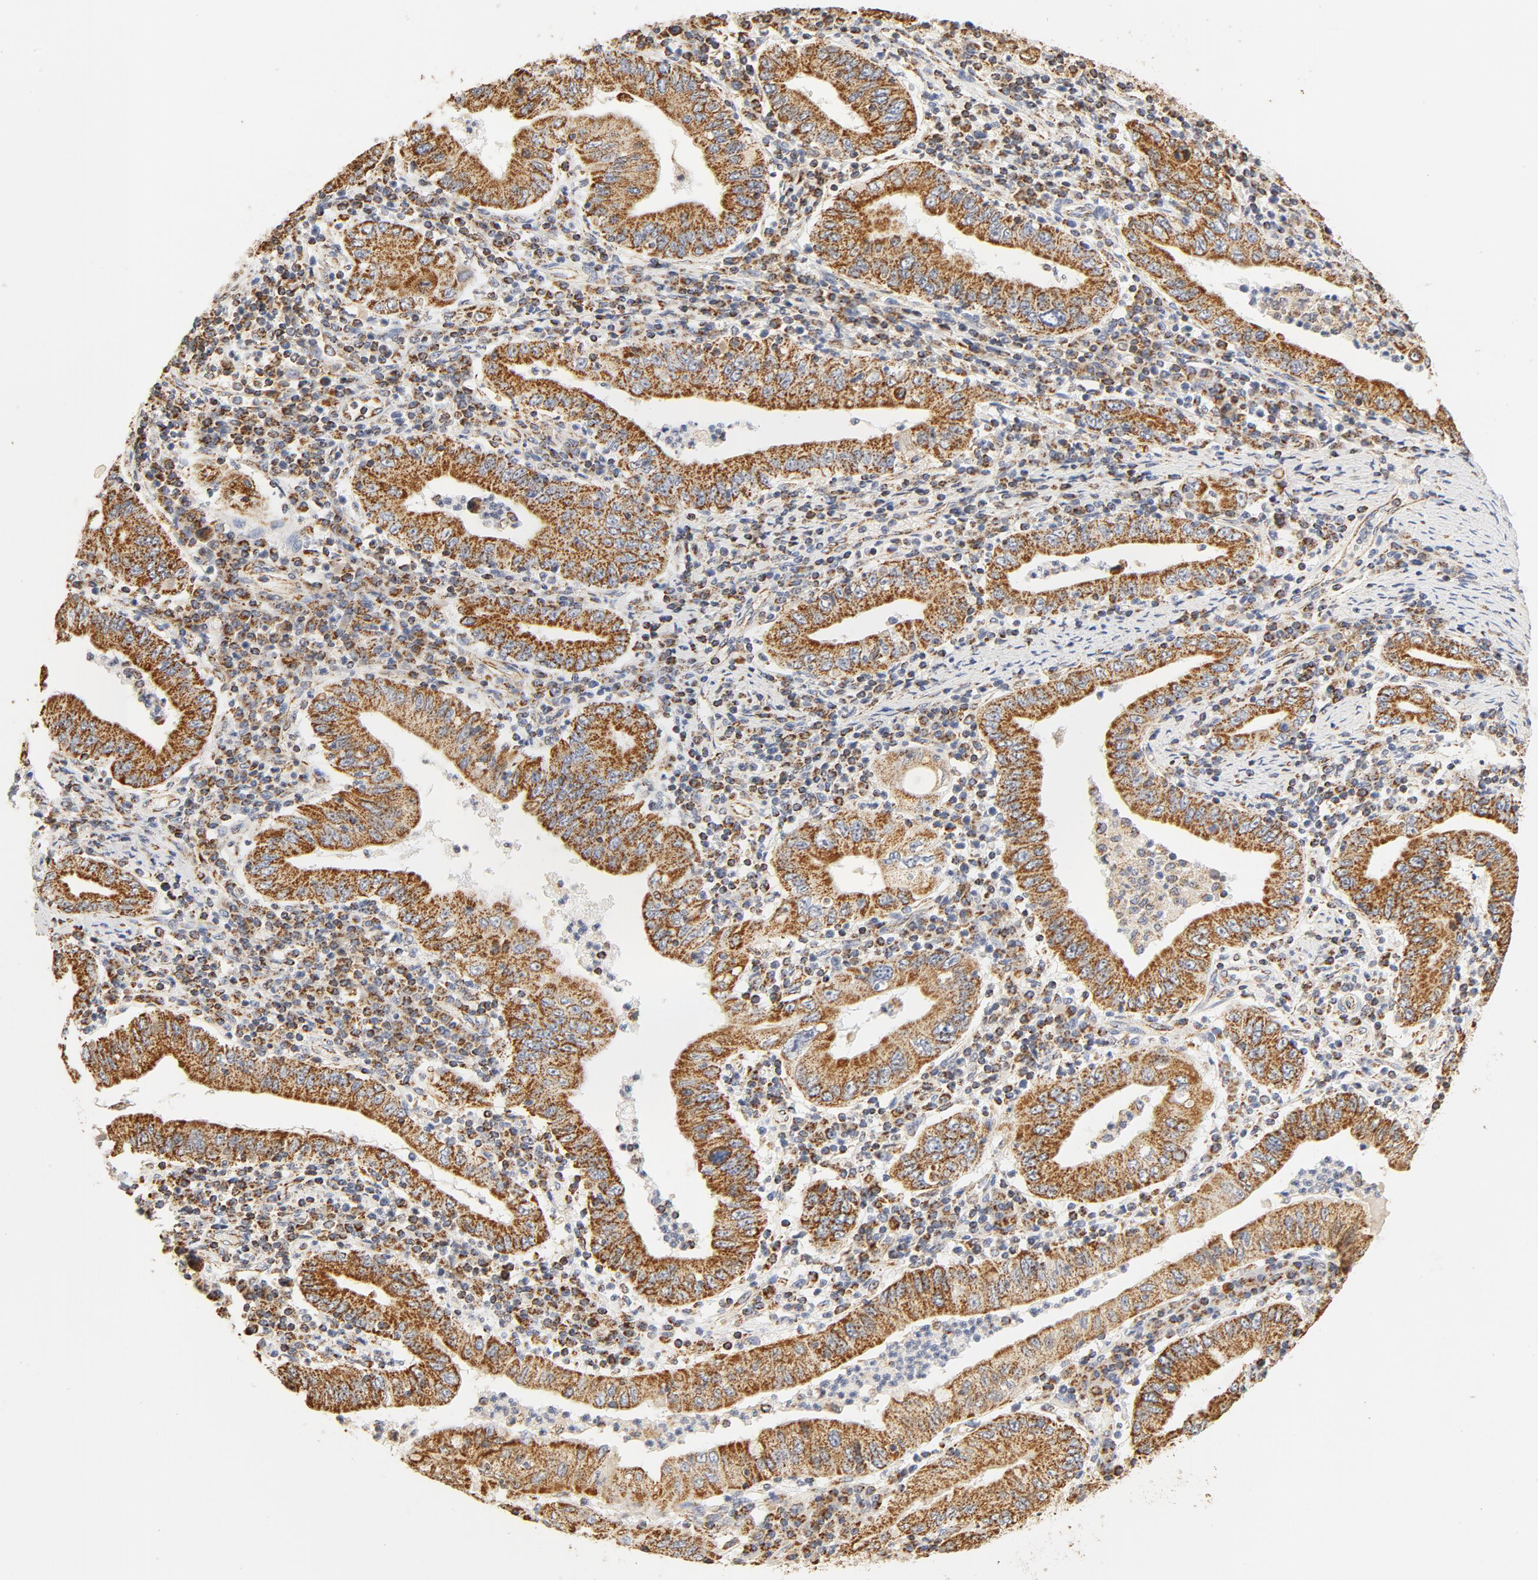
{"staining": {"intensity": "moderate", "quantity": ">75%", "location": "cytoplasmic/membranous"}, "tissue": "stomach cancer", "cell_type": "Tumor cells", "image_type": "cancer", "snomed": [{"axis": "morphology", "description": "Normal tissue, NOS"}, {"axis": "morphology", "description": "Adenocarcinoma, NOS"}, {"axis": "topography", "description": "Esophagus"}, {"axis": "topography", "description": "Stomach, upper"}, {"axis": "topography", "description": "Peripheral nerve tissue"}], "caption": "Stomach cancer stained for a protein (brown) shows moderate cytoplasmic/membranous positive positivity in approximately >75% of tumor cells.", "gene": "COX4I1", "patient": {"sex": "male", "age": 62}}